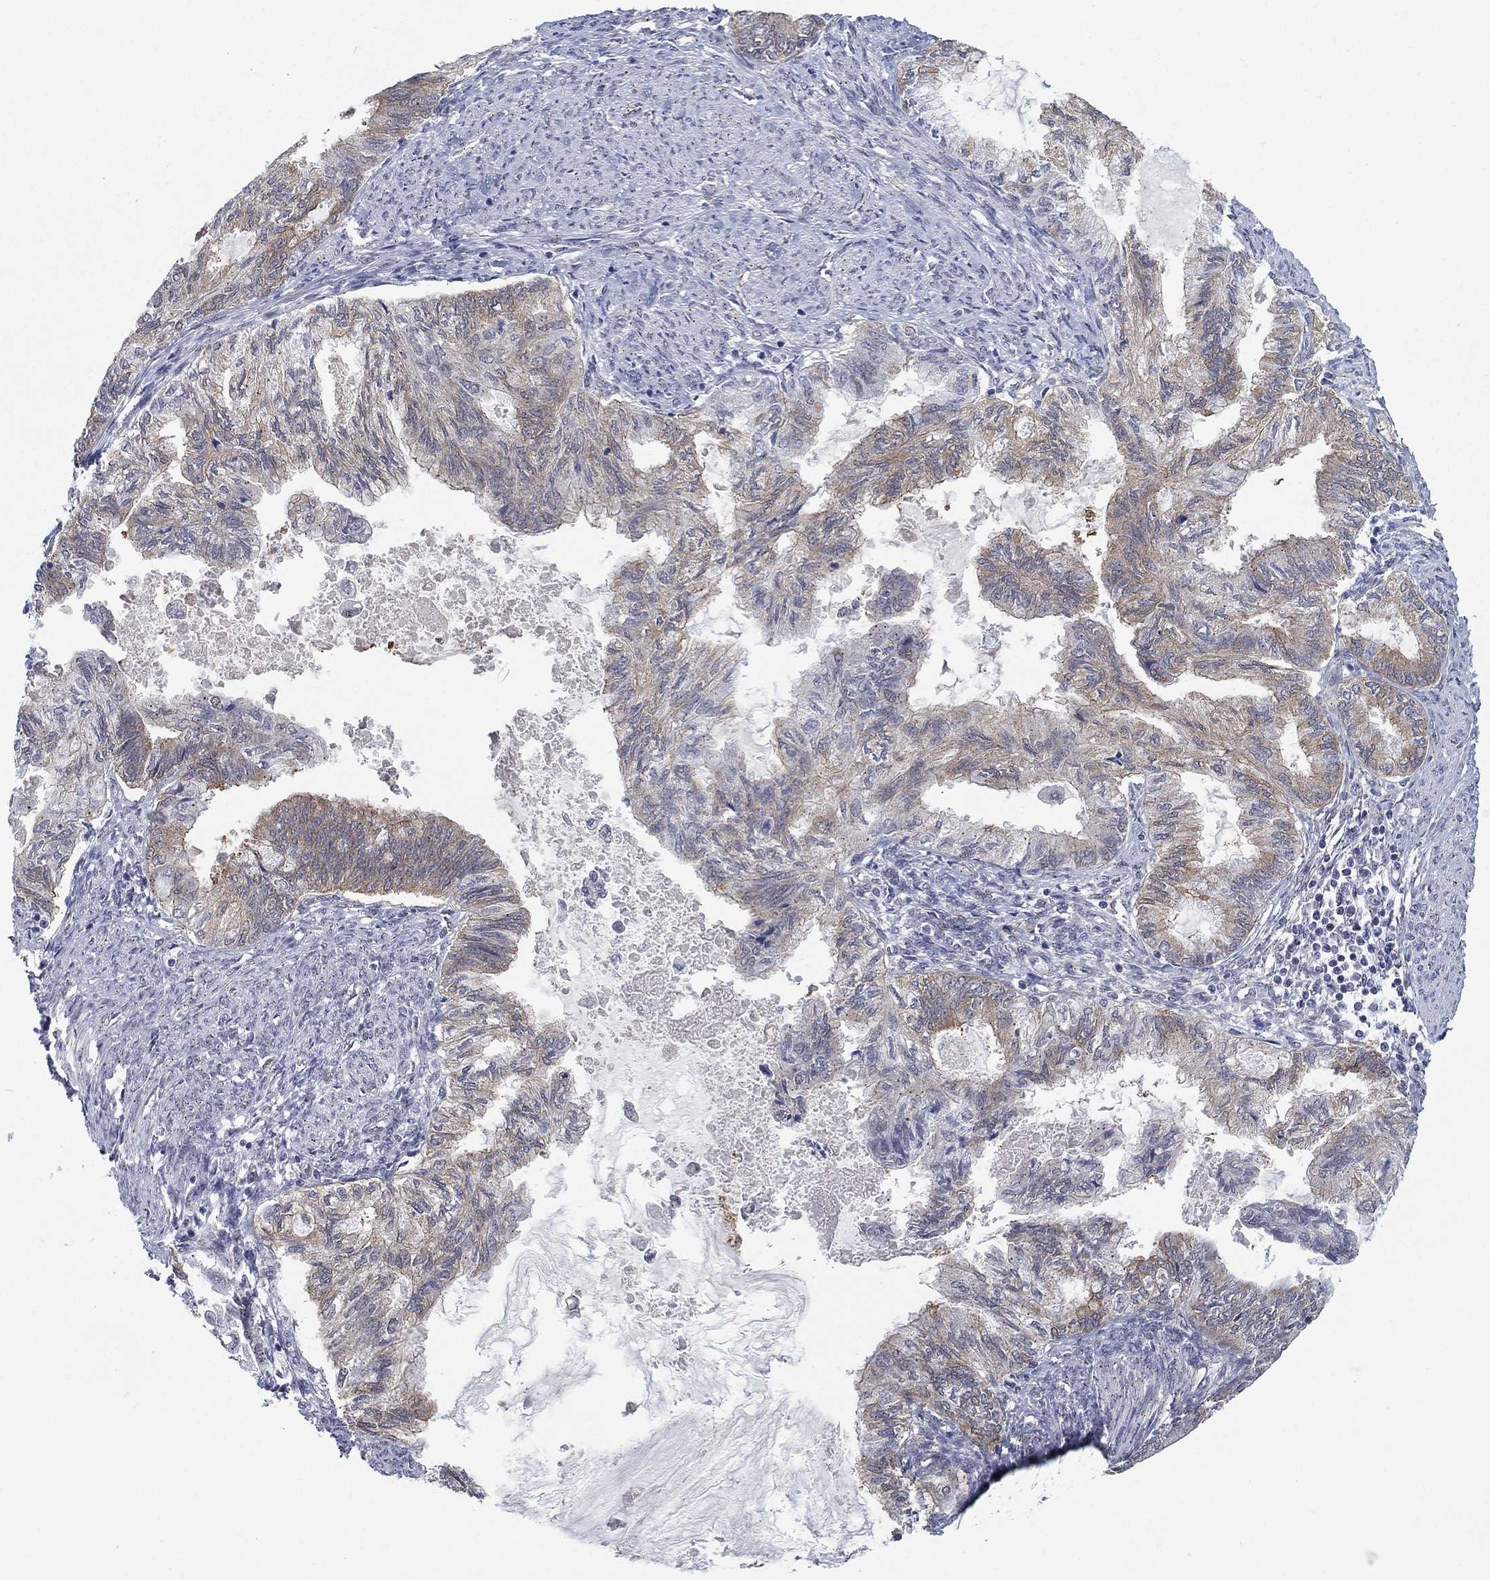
{"staining": {"intensity": "moderate", "quantity": "<25%", "location": "cytoplasmic/membranous"}, "tissue": "endometrial cancer", "cell_type": "Tumor cells", "image_type": "cancer", "snomed": [{"axis": "morphology", "description": "Adenocarcinoma, NOS"}, {"axis": "topography", "description": "Endometrium"}], "caption": "Moderate cytoplasmic/membranous expression is present in approximately <25% of tumor cells in endometrial cancer (adenocarcinoma). The protein of interest is shown in brown color, while the nuclei are stained blue.", "gene": "SH3RF1", "patient": {"sex": "female", "age": 86}}